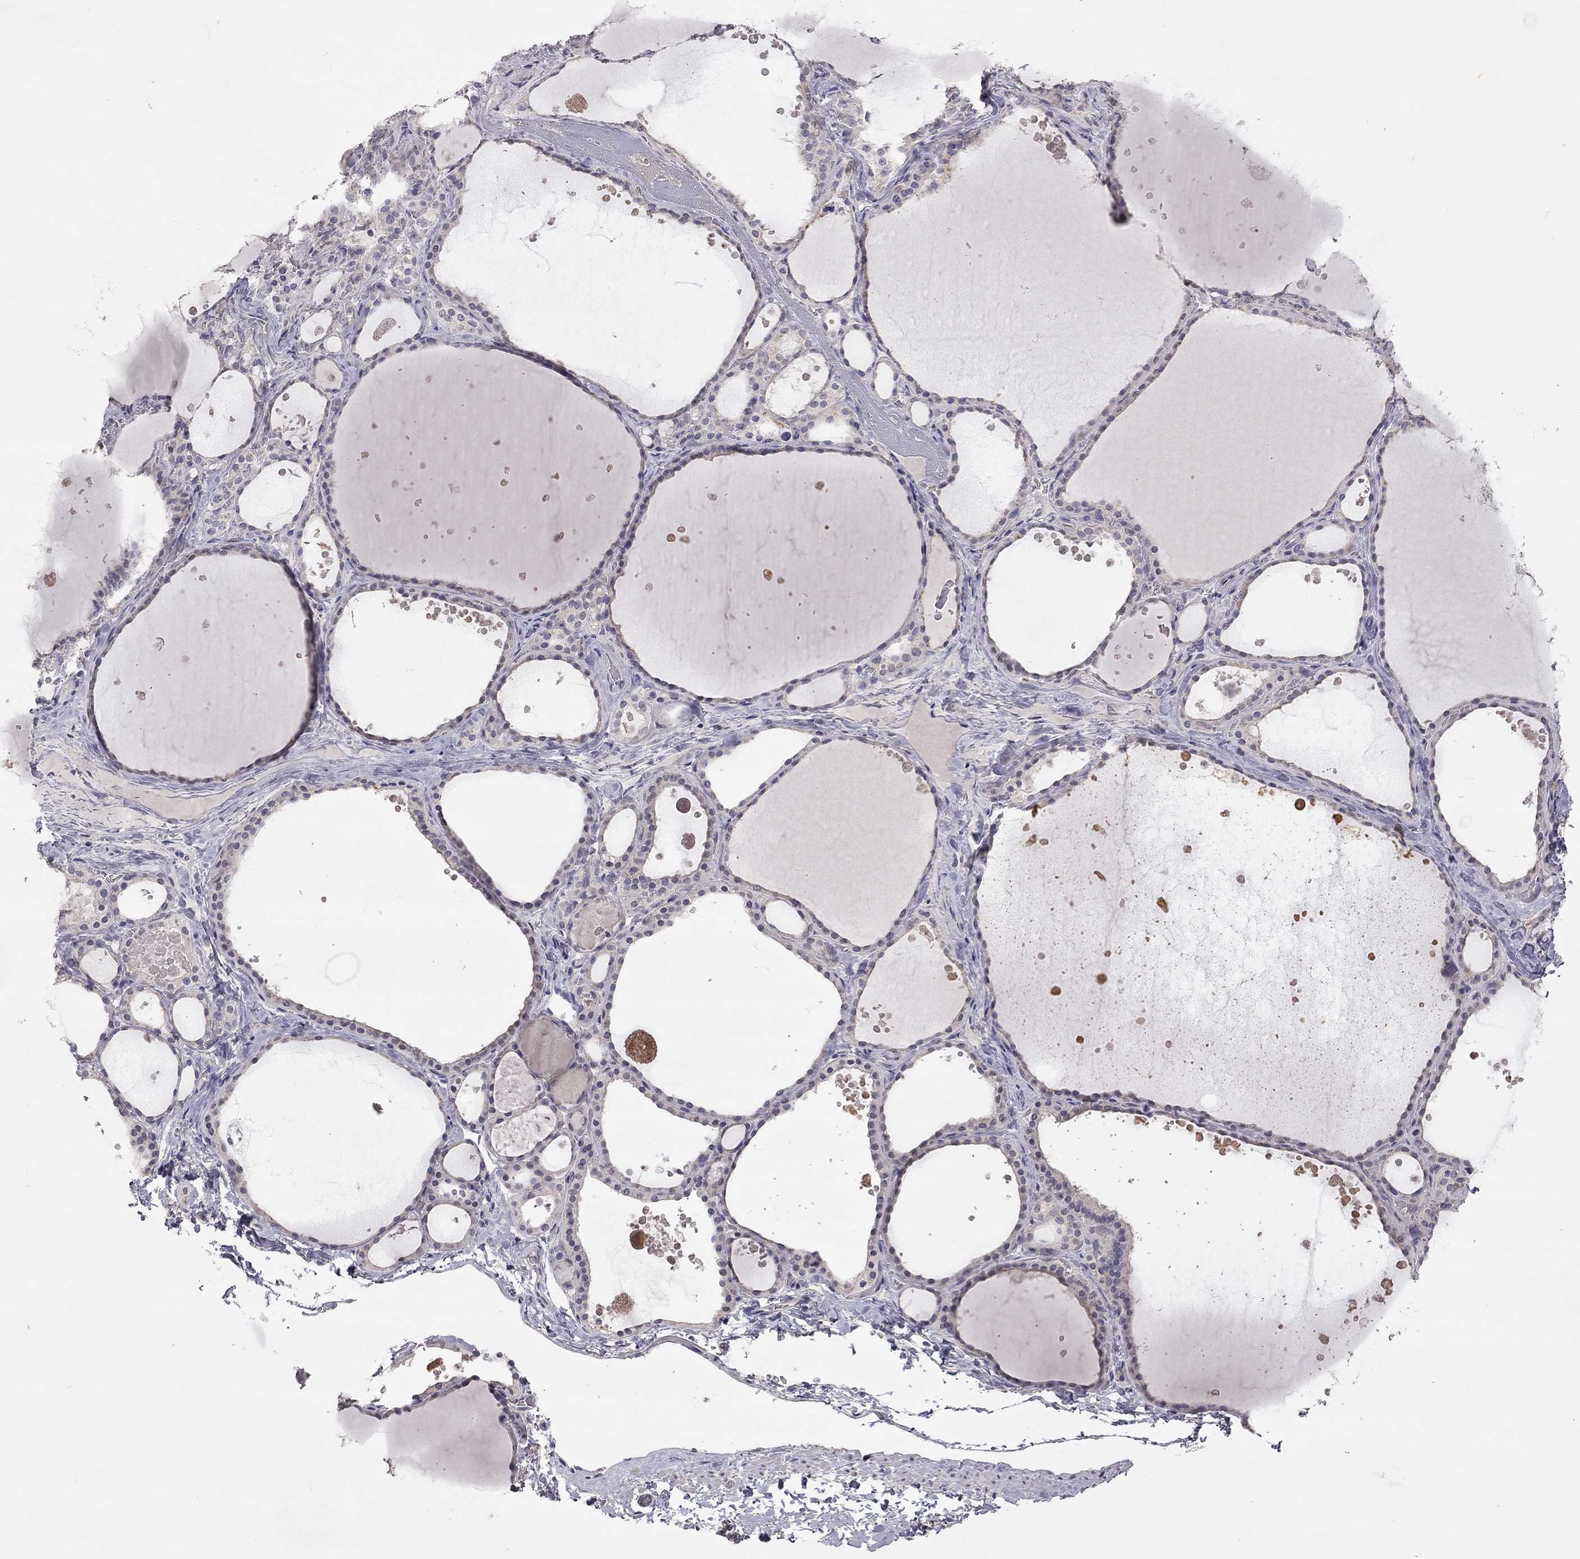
{"staining": {"intensity": "negative", "quantity": "none", "location": "none"}, "tissue": "thyroid gland", "cell_type": "Glandular cells", "image_type": "normal", "snomed": [{"axis": "morphology", "description": "Normal tissue, NOS"}, {"axis": "topography", "description": "Thyroid gland"}], "caption": "The photomicrograph shows no staining of glandular cells in benign thyroid gland. (IHC, brightfield microscopy, high magnification).", "gene": "SYT12", "patient": {"sex": "male", "age": 63}}